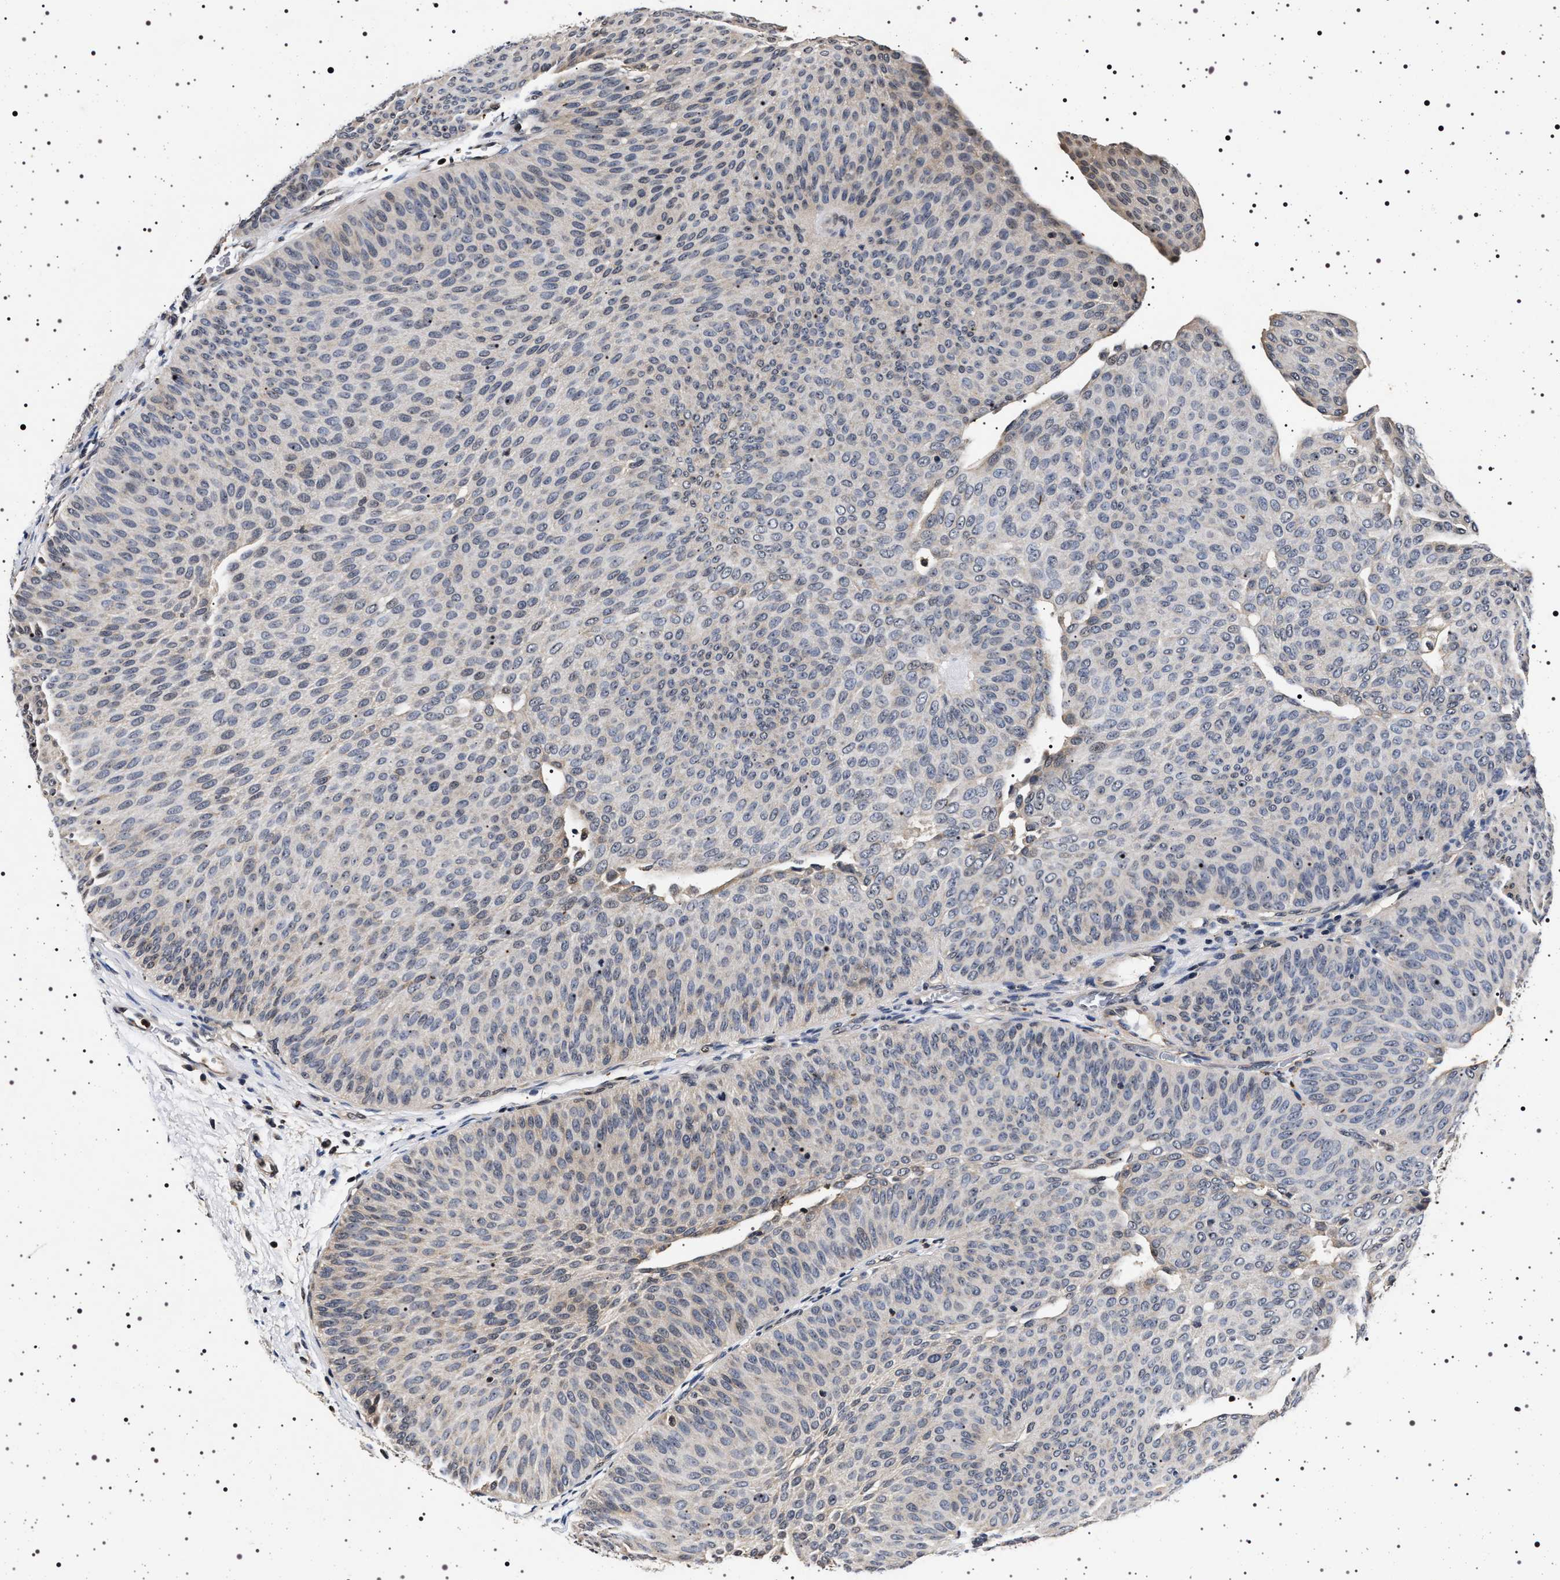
{"staining": {"intensity": "weak", "quantity": "<25%", "location": "cytoplasmic/membranous"}, "tissue": "urothelial cancer", "cell_type": "Tumor cells", "image_type": "cancer", "snomed": [{"axis": "morphology", "description": "Urothelial carcinoma, Low grade"}, {"axis": "topography", "description": "Urinary bladder"}], "caption": "Immunohistochemical staining of urothelial carcinoma (low-grade) displays no significant positivity in tumor cells.", "gene": "CDKN1B", "patient": {"sex": "female", "age": 60}}